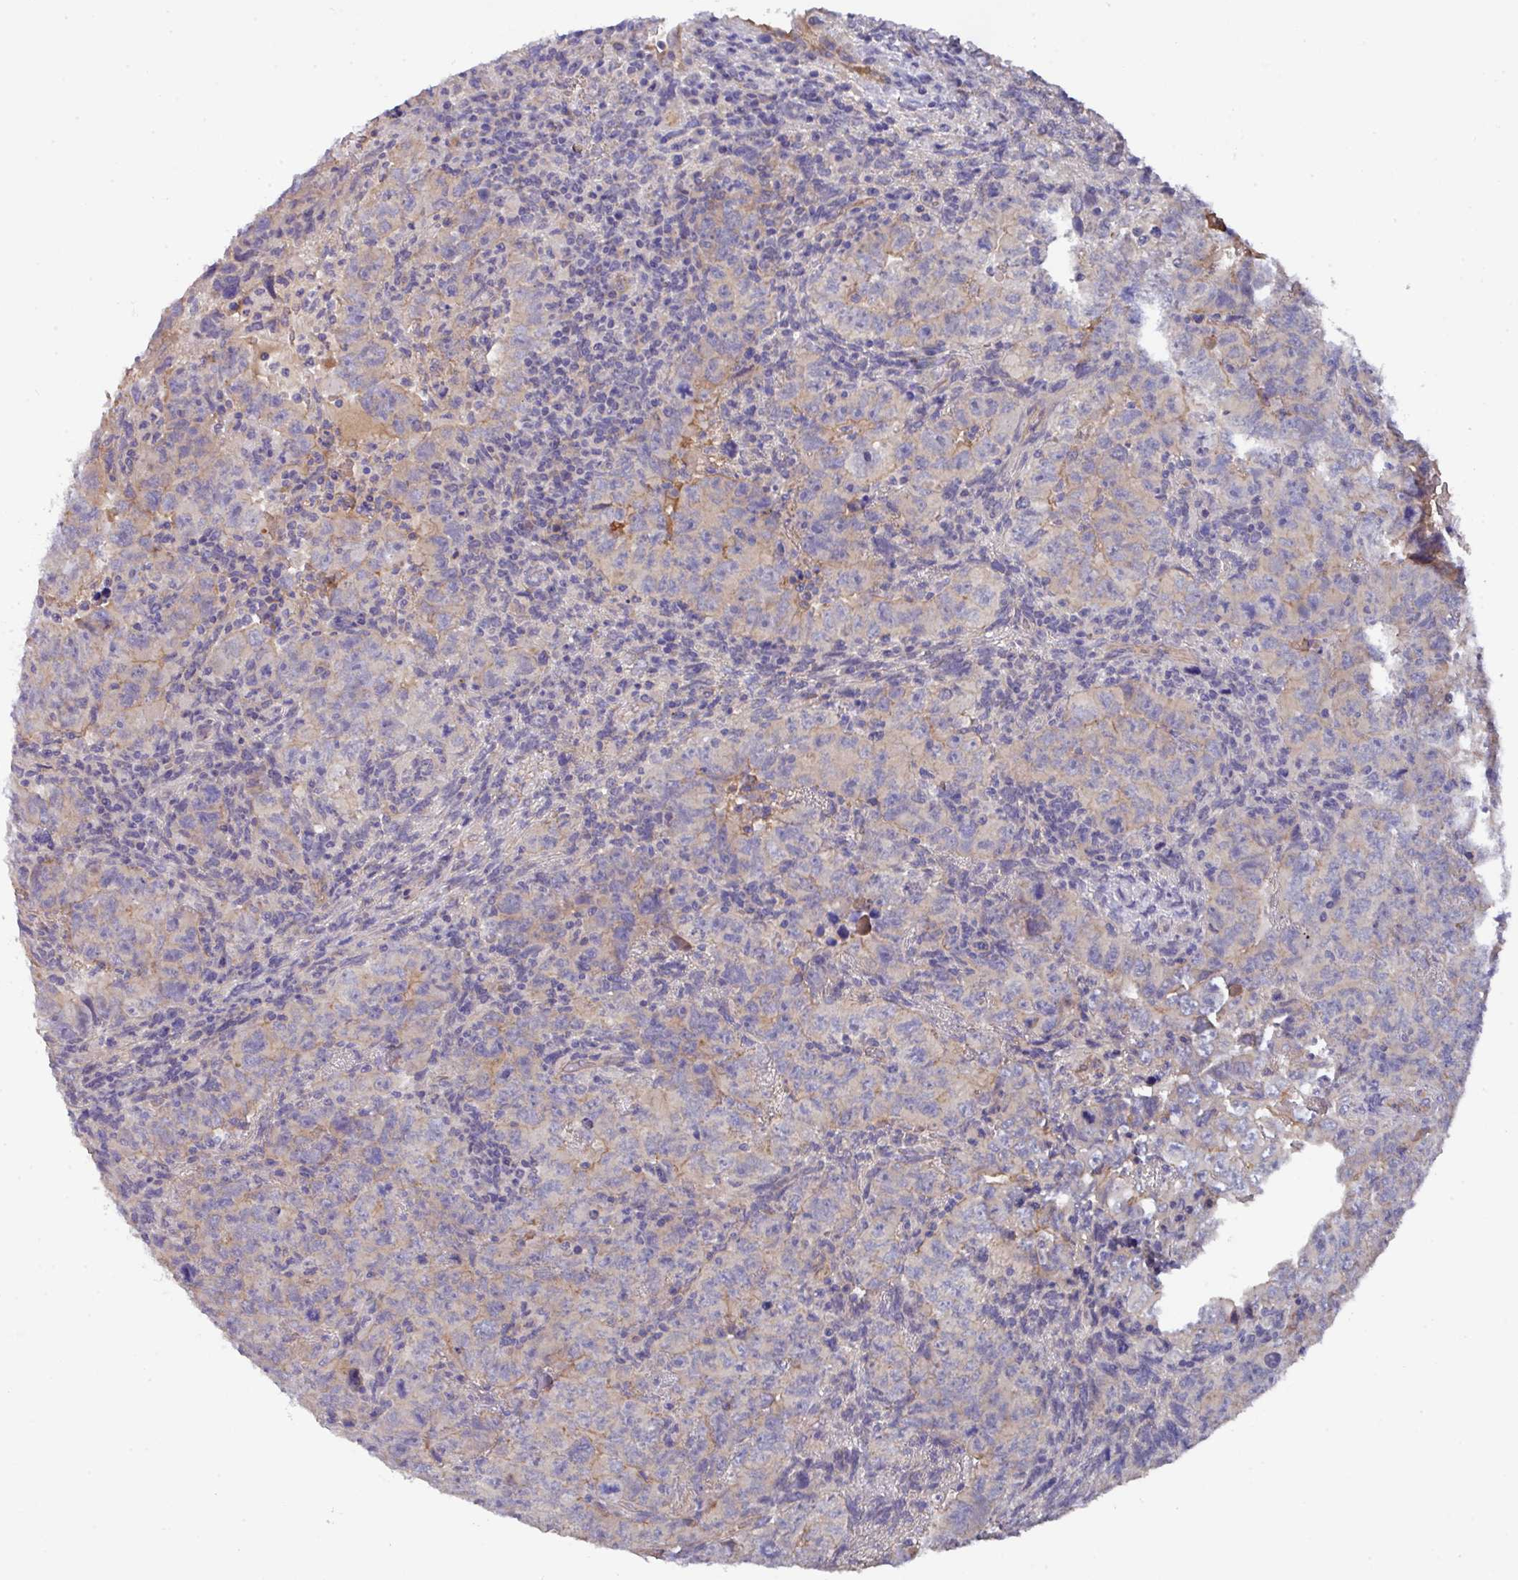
{"staining": {"intensity": "weak", "quantity": "<25%", "location": "cytoplasmic/membranous"}, "tissue": "testis cancer", "cell_type": "Tumor cells", "image_type": "cancer", "snomed": [{"axis": "morphology", "description": "Carcinoma, Embryonal, NOS"}, {"axis": "topography", "description": "Testis"}], "caption": "DAB (3,3'-diaminobenzidine) immunohistochemical staining of human testis cancer shows no significant expression in tumor cells. (Stains: DAB immunohistochemistry (IHC) with hematoxylin counter stain, Microscopy: brightfield microscopy at high magnification).", "gene": "PRR5", "patient": {"sex": "male", "age": 24}}